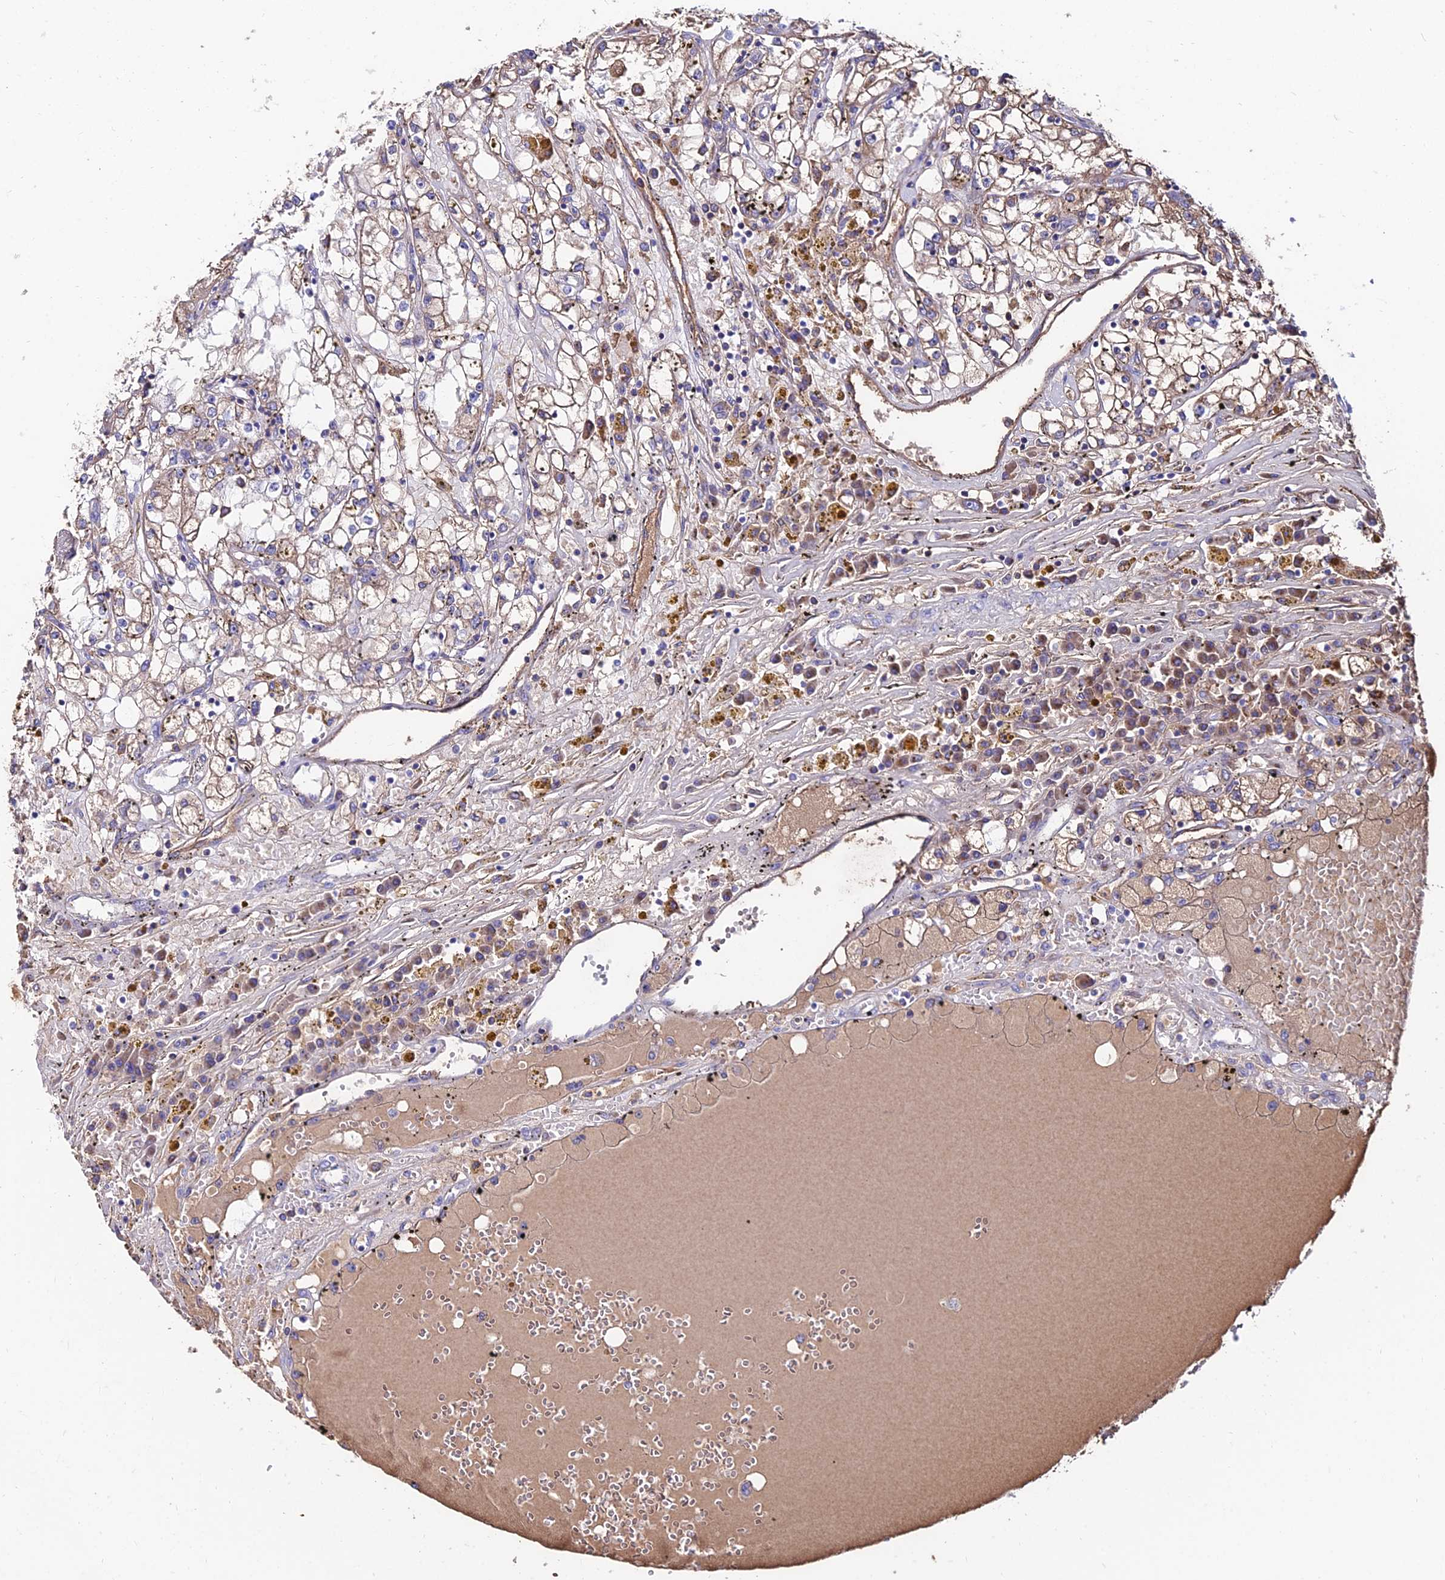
{"staining": {"intensity": "weak", "quantity": "<25%", "location": "cytoplasmic/membranous"}, "tissue": "renal cancer", "cell_type": "Tumor cells", "image_type": "cancer", "snomed": [{"axis": "morphology", "description": "Adenocarcinoma, NOS"}, {"axis": "topography", "description": "Kidney"}], "caption": "Renal adenocarcinoma was stained to show a protein in brown. There is no significant staining in tumor cells. (IHC, brightfield microscopy, high magnification).", "gene": "SLC25A16", "patient": {"sex": "male", "age": 56}}